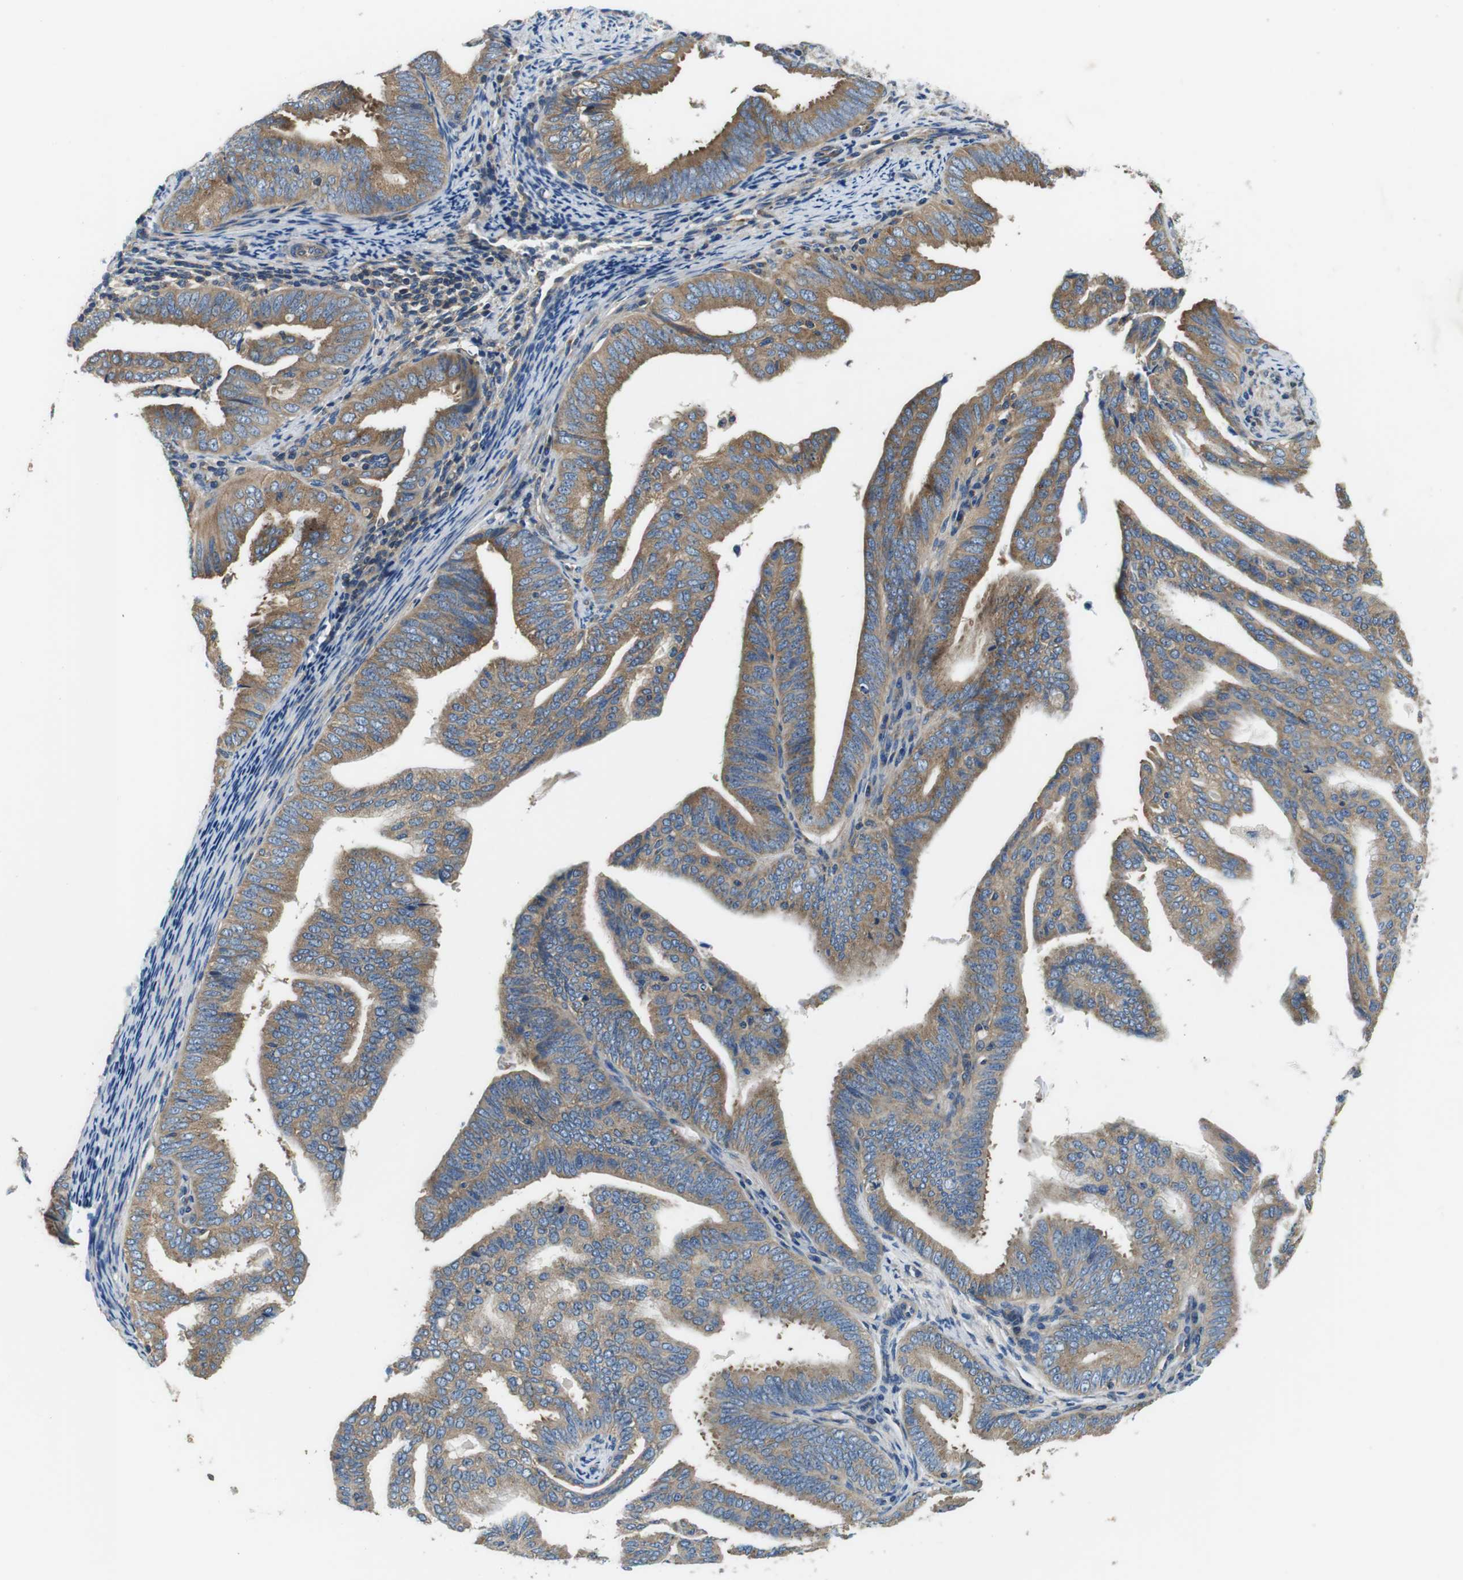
{"staining": {"intensity": "moderate", "quantity": ">75%", "location": "cytoplasmic/membranous"}, "tissue": "endometrial cancer", "cell_type": "Tumor cells", "image_type": "cancer", "snomed": [{"axis": "morphology", "description": "Adenocarcinoma, NOS"}, {"axis": "topography", "description": "Endometrium"}], "caption": "Brown immunohistochemical staining in human adenocarcinoma (endometrial) displays moderate cytoplasmic/membranous positivity in about >75% of tumor cells.", "gene": "DENND4C", "patient": {"sex": "female", "age": 58}}